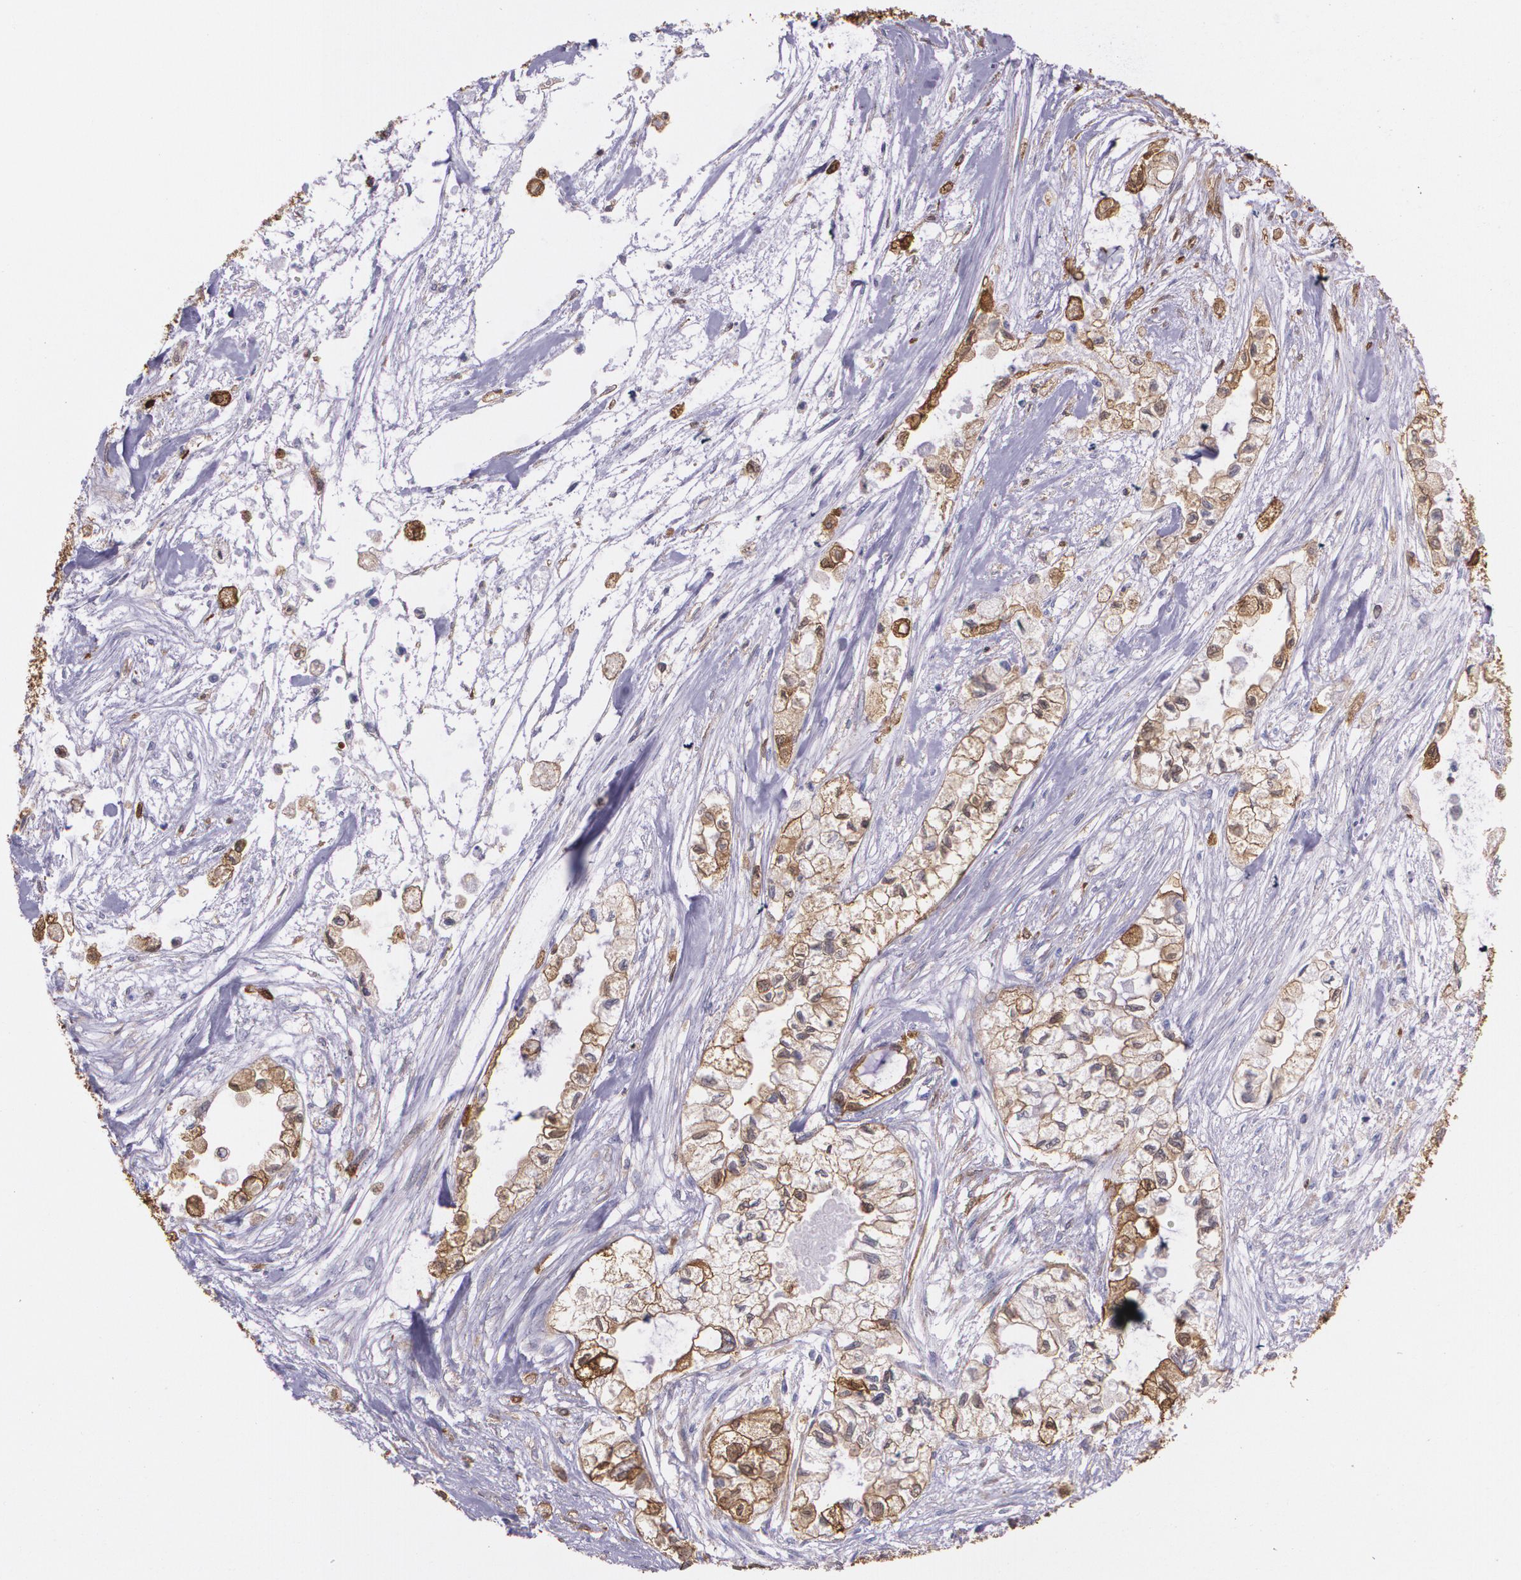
{"staining": {"intensity": "negative", "quantity": "none", "location": "none"}, "tissue": "pancreatic cancer", "cell_type": "Tumor cells", "image_type": "cancer", "snomed": [{"axis": "morphology", "description": "Adenocarcinoma, NOS"}, {"axis": "topography", "description": "Pancreas"}], "caption": "There is no significant expression in tumor cells of pancreatic adenocarcinoma.", "gene": "MMP2", "patient": {"sex": "male", "age": 79}}